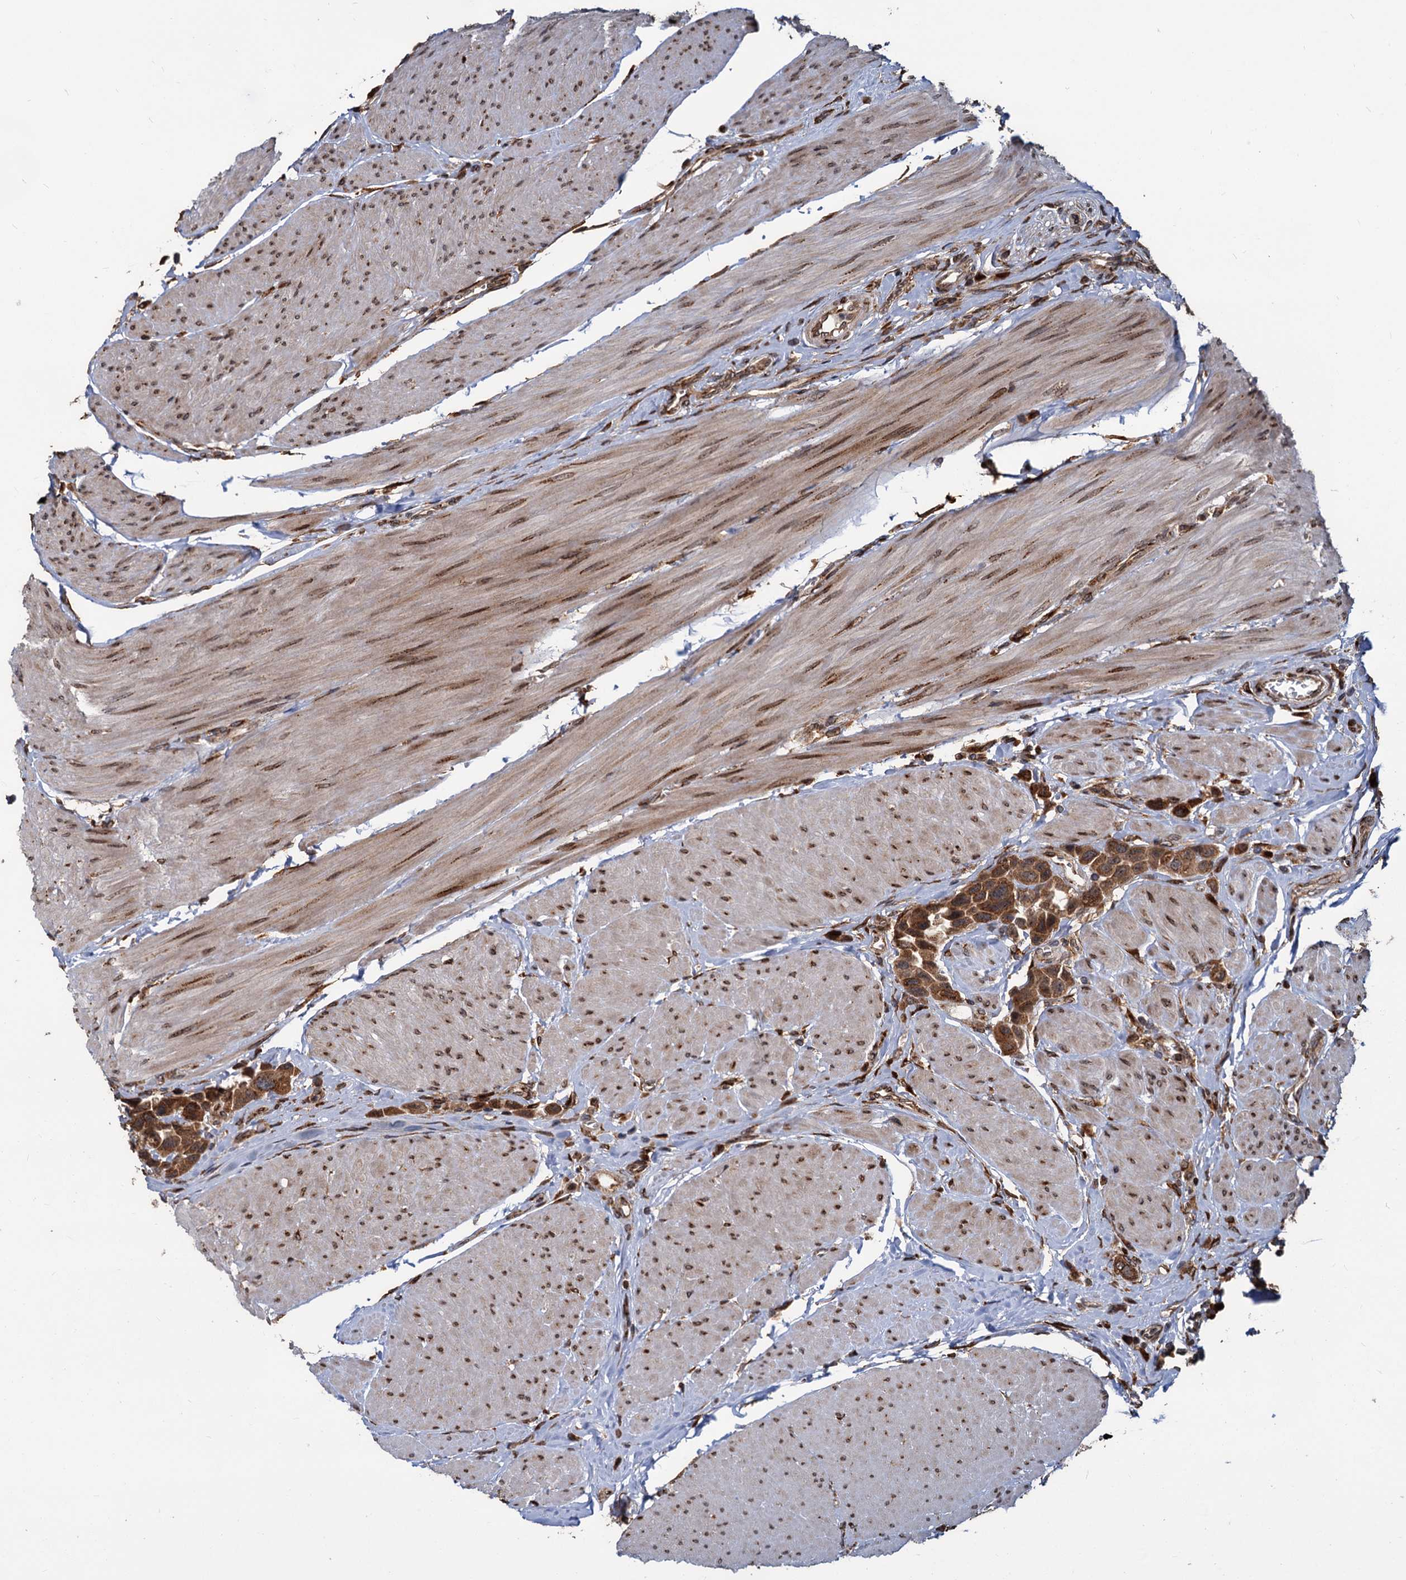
{"staining": {"intensity": "strong", "quantity": ">75%", "location": "cytoplasmic/membranous"}, "tissue": "urothelial cancer", "cell_type": "Tumor cells", "image_type": "cancer", "snomed": [{"axis": "morphology", "description": "Urothelial carcinoma, High grade"}, {"axis": "topography", "description": "Urinary bladder"}], "caption": "A high-resolution image shows immunohistochemistry staining of urothelial cancer, which shows strong cytoplasmic/membranous expression in approximately >75% of tumor cells.", "gene": "SAAL1", "patient": {"sex": "male", "age": 50}}